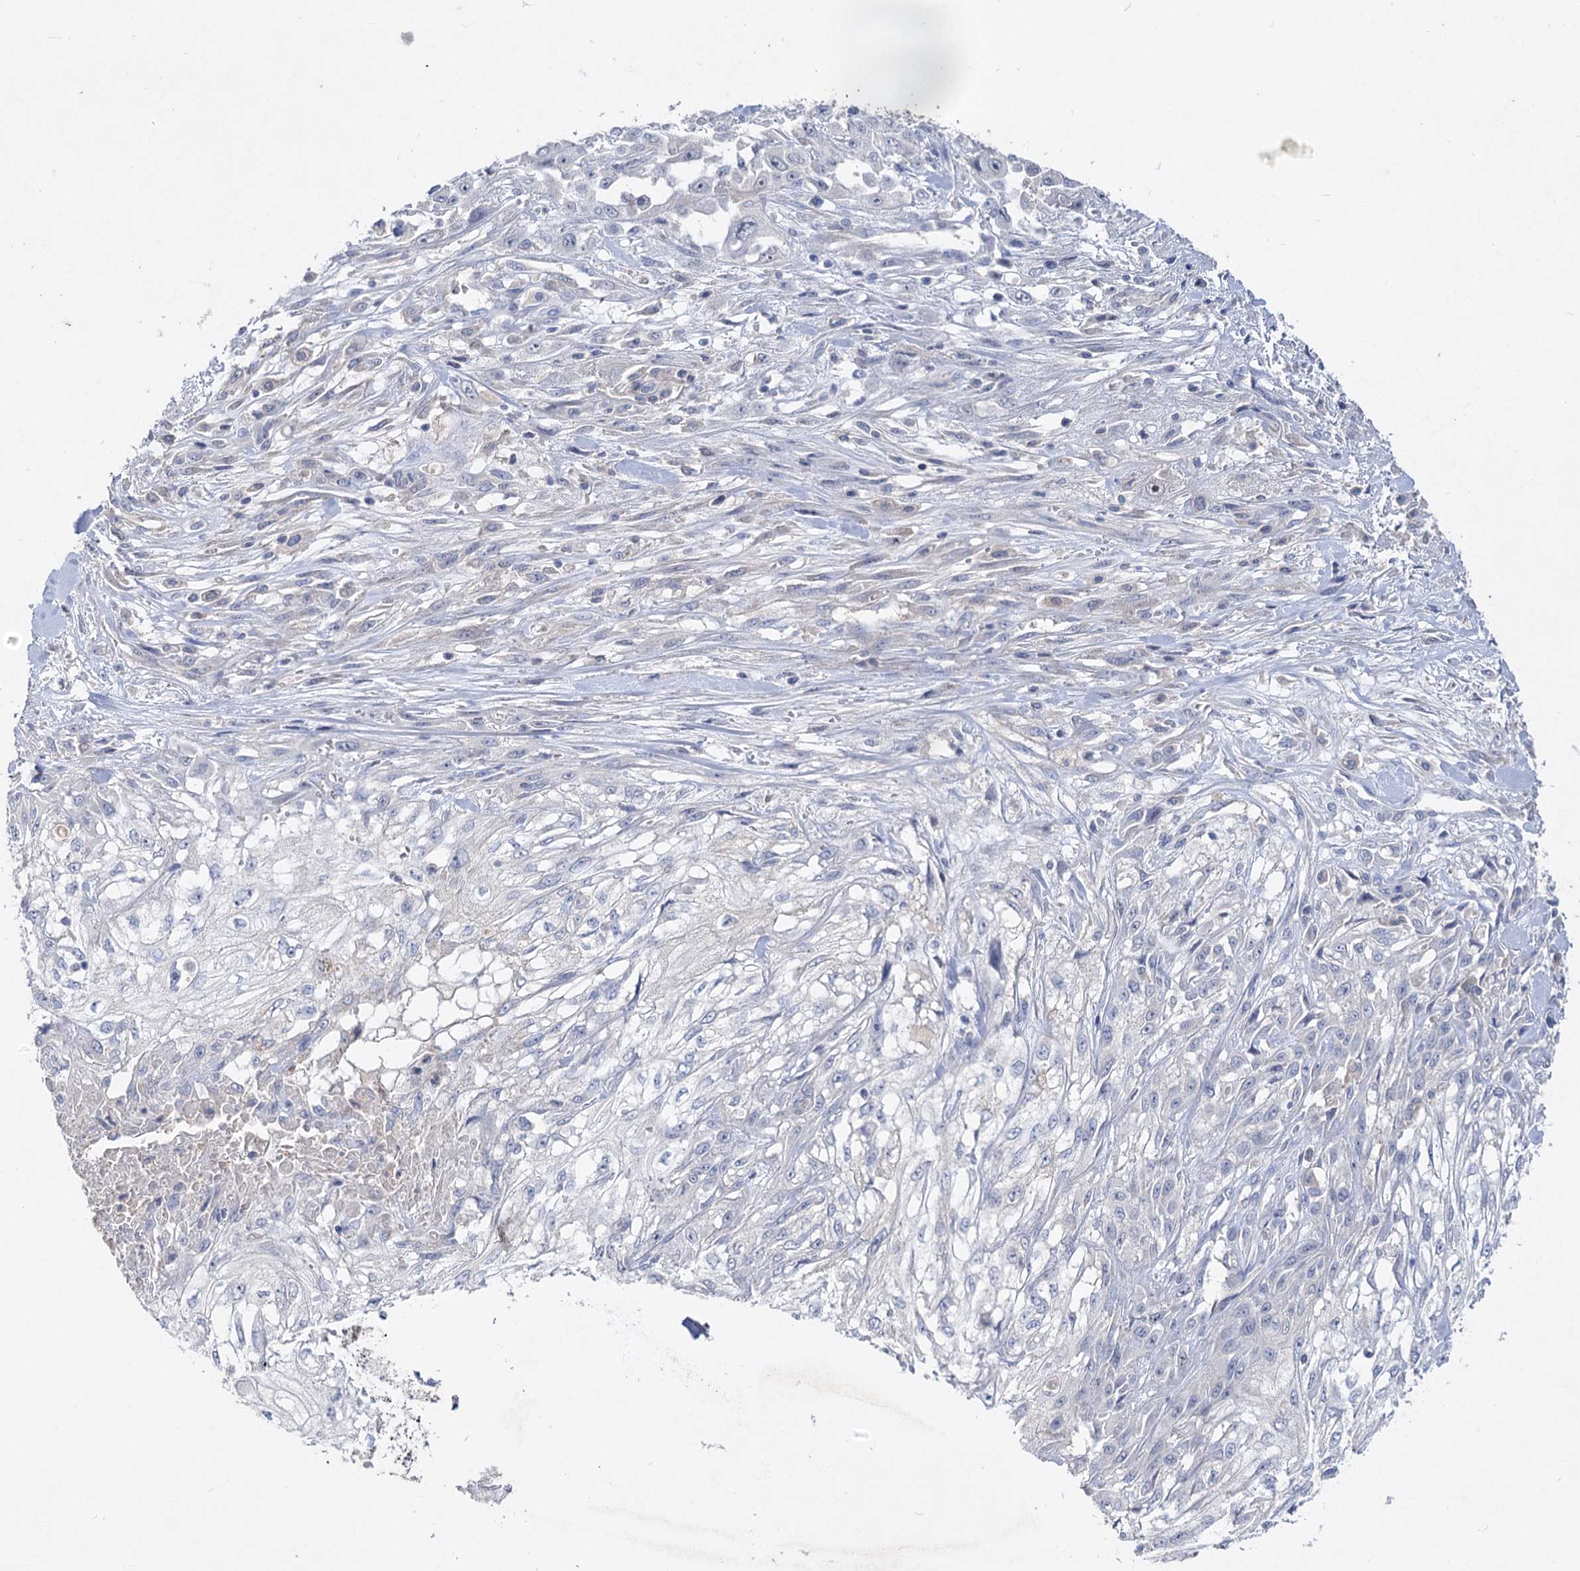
{"staining": {"intensity": "negative", "quantity": "none", "location": "none"}, "tissue": "skin cancer", "cell_type": "Tumor cells", "image_type": "cancer", "snomed": [{"axis": "morphology", "description": "Squamous cell carcinoma, NOS"}, {"axis": "morphology", "description": "Squamous cell carcinoma, metastatic, NOS"}, {"axis": "topography", "description": "Skin"}, {"axis": "topography", "description": "Lymph node"}], "caption": "IHC of human skin squamous cell carcinoma displays no staining in tumor cells.", "gene": "ATP4A", "patient": {"sex": "male", "age": 75}}